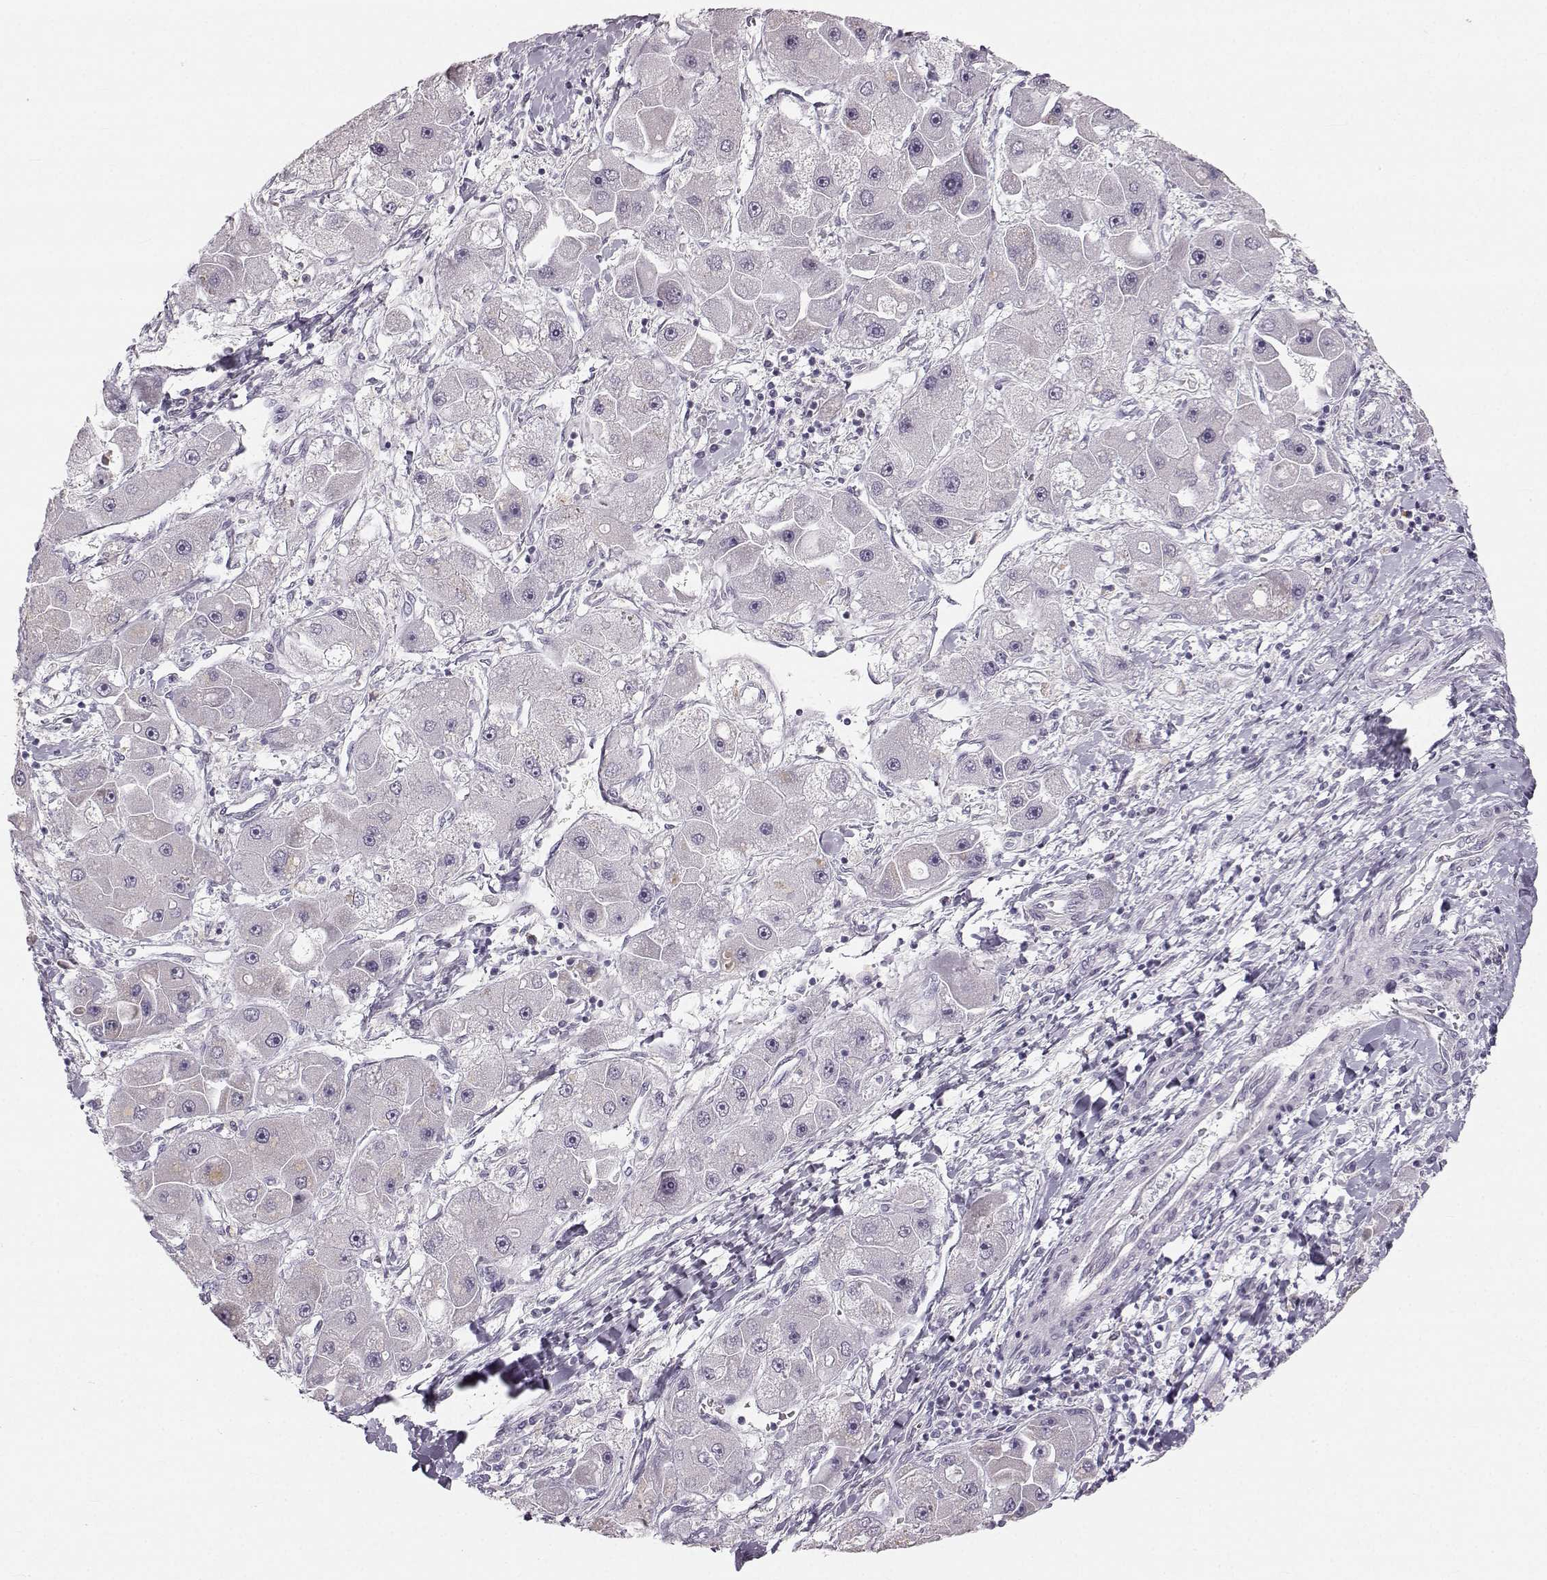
{"staining": {"intensity": "negative", "quantity": "none", "location": "none"}, "tissue": "liver cancer", "cell_type": "Tumor cells", "image_type": "cancer", "snomed": [{"axis": "morphology", "description": "Carcinoma, Hepatocellular, NOS"}, {"axis": "topography", "description": "Liver"}], "caption": "Tumor cells show no significant positivity in liver hepatocellular carcinoma. (DAB IHC visualized using brightfield microscopy, high magnification).", "gene": "RUNDC3A", "patient": {"sex": "male", "age": 24}}